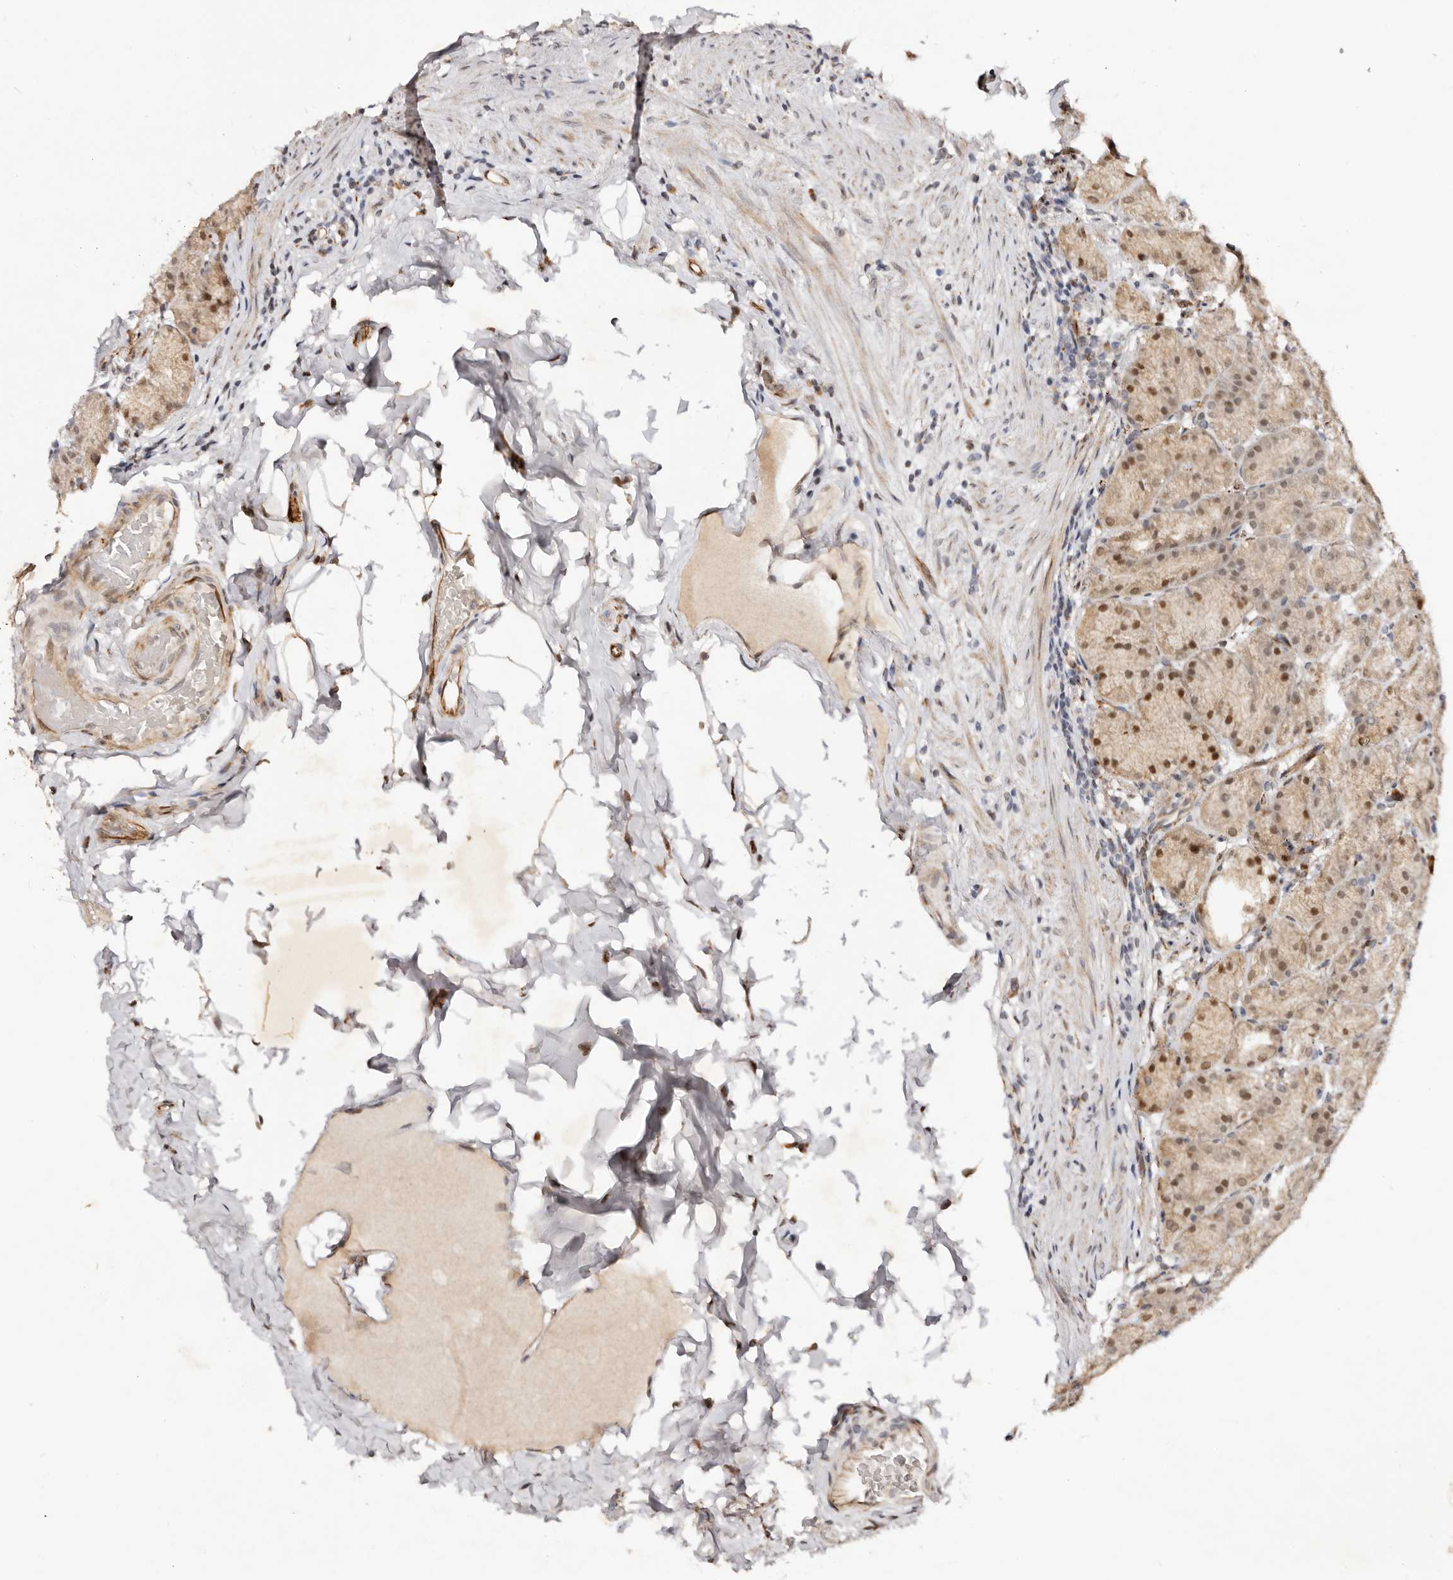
{"staining": {"intensity": "moderate", "quantity": ">75%", "location": "cytoplasmic/membranous,nuclear"}, "tissue": "stomach", "cell_type": "Glandular cells", "image_type": "normal", "snomed": [{"axis": "morphology", "description": "Normal tissue, NOS"}, {"axis": "topography", "description": "Stomach, upper"}], "caption": "This histopathology image displays immunohistochemistry (IHC) staining of unremarkable stomach, with medium moderate cytoplasmic/membranous,nuclear staining in about >75% of glandular cells.", "gene": "BCL2L15", "patient": {"sex": "male", "age": 68}}